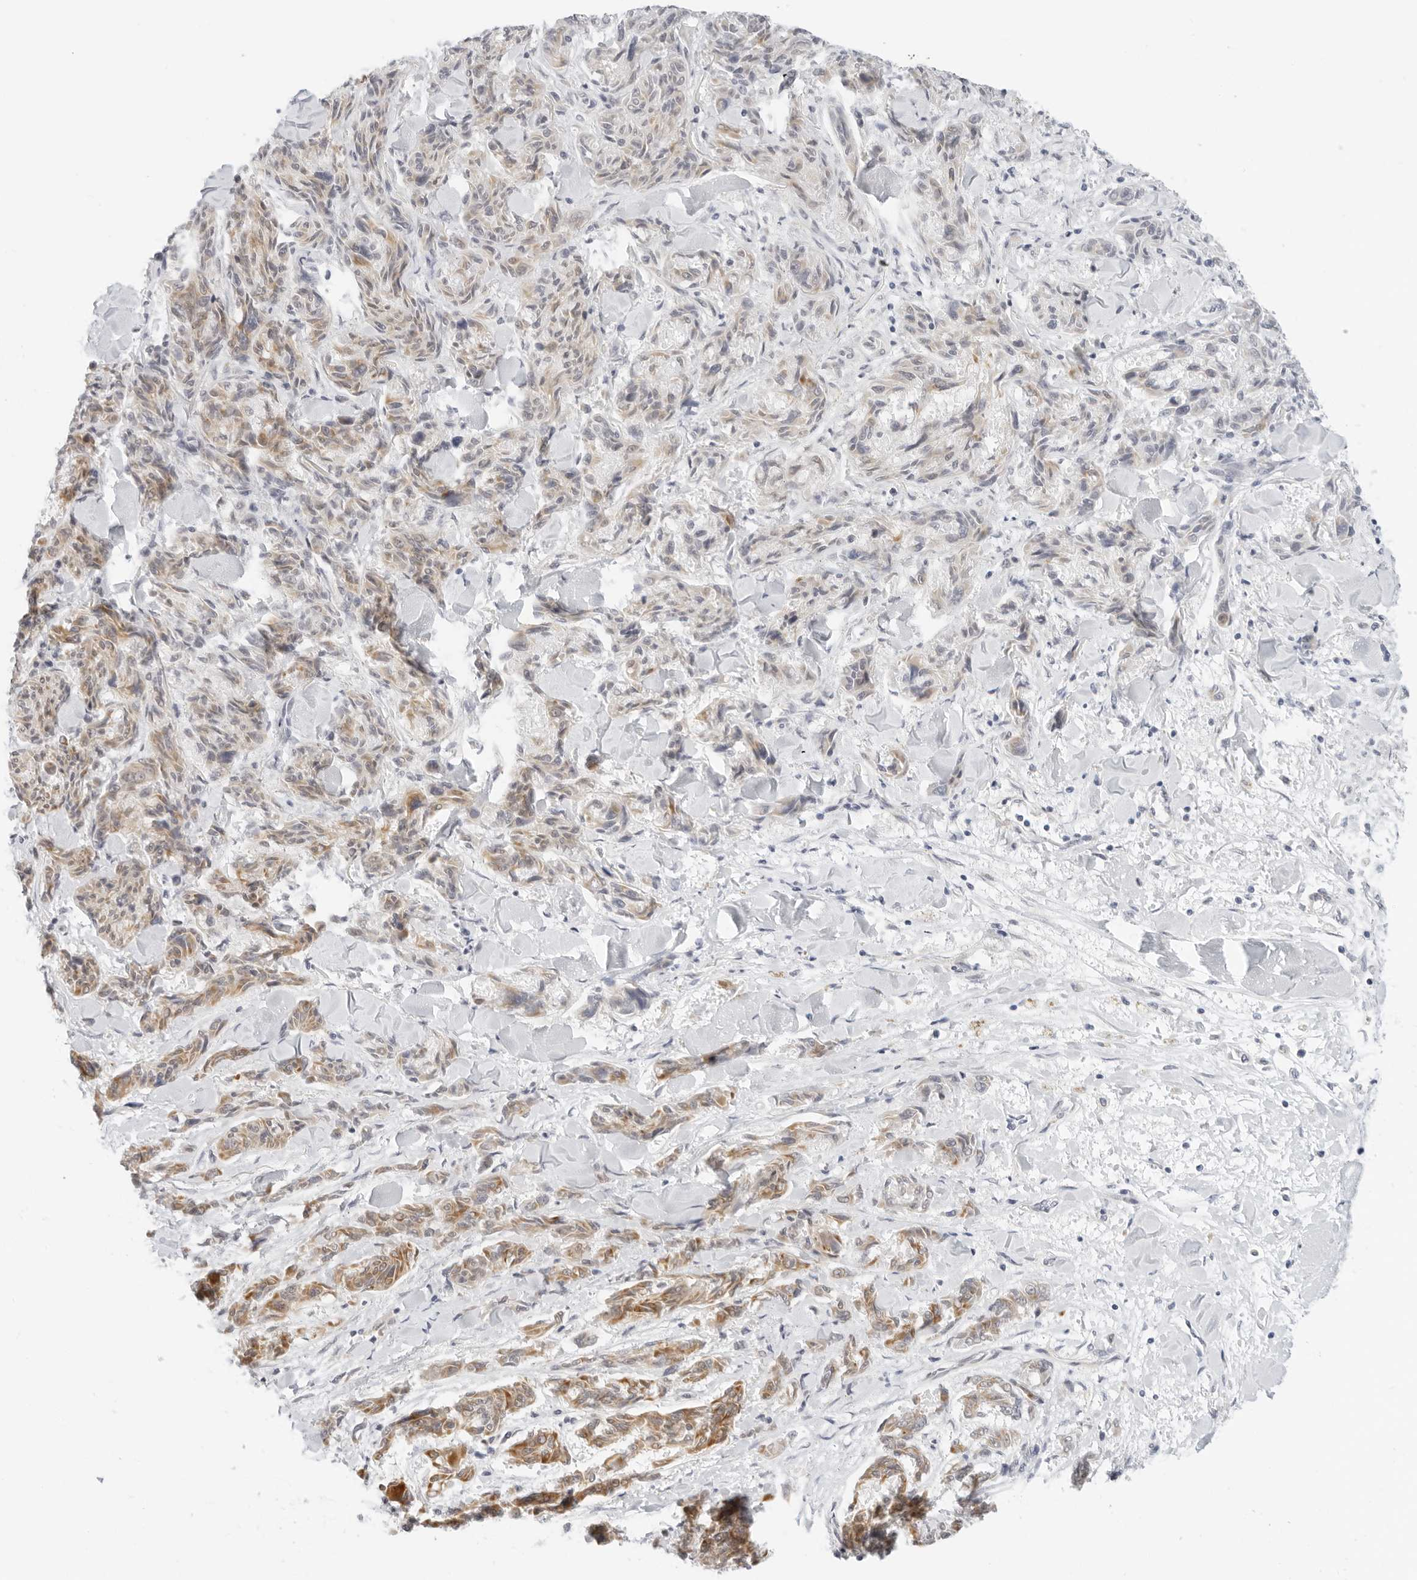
{"staining": {"intensity": "weak", "quantity": ">75%", "location": "cytoplasmic/membranous"}, "tissue": "melanoma", "cell_type": "Tumor cells", "image_type": "cancer", "snomed": [{"axis": "morphology", "description": "Malignant melanoma, NOS"}, {"axis": "topography", "description": "Skin"}], "caption": "A brown stain labels weak cytoplasmic/membranous expression of a protein in melanoma tumor cells.", "gene": "RC3H1", "patient": {"sex": "male", "age": 53}}